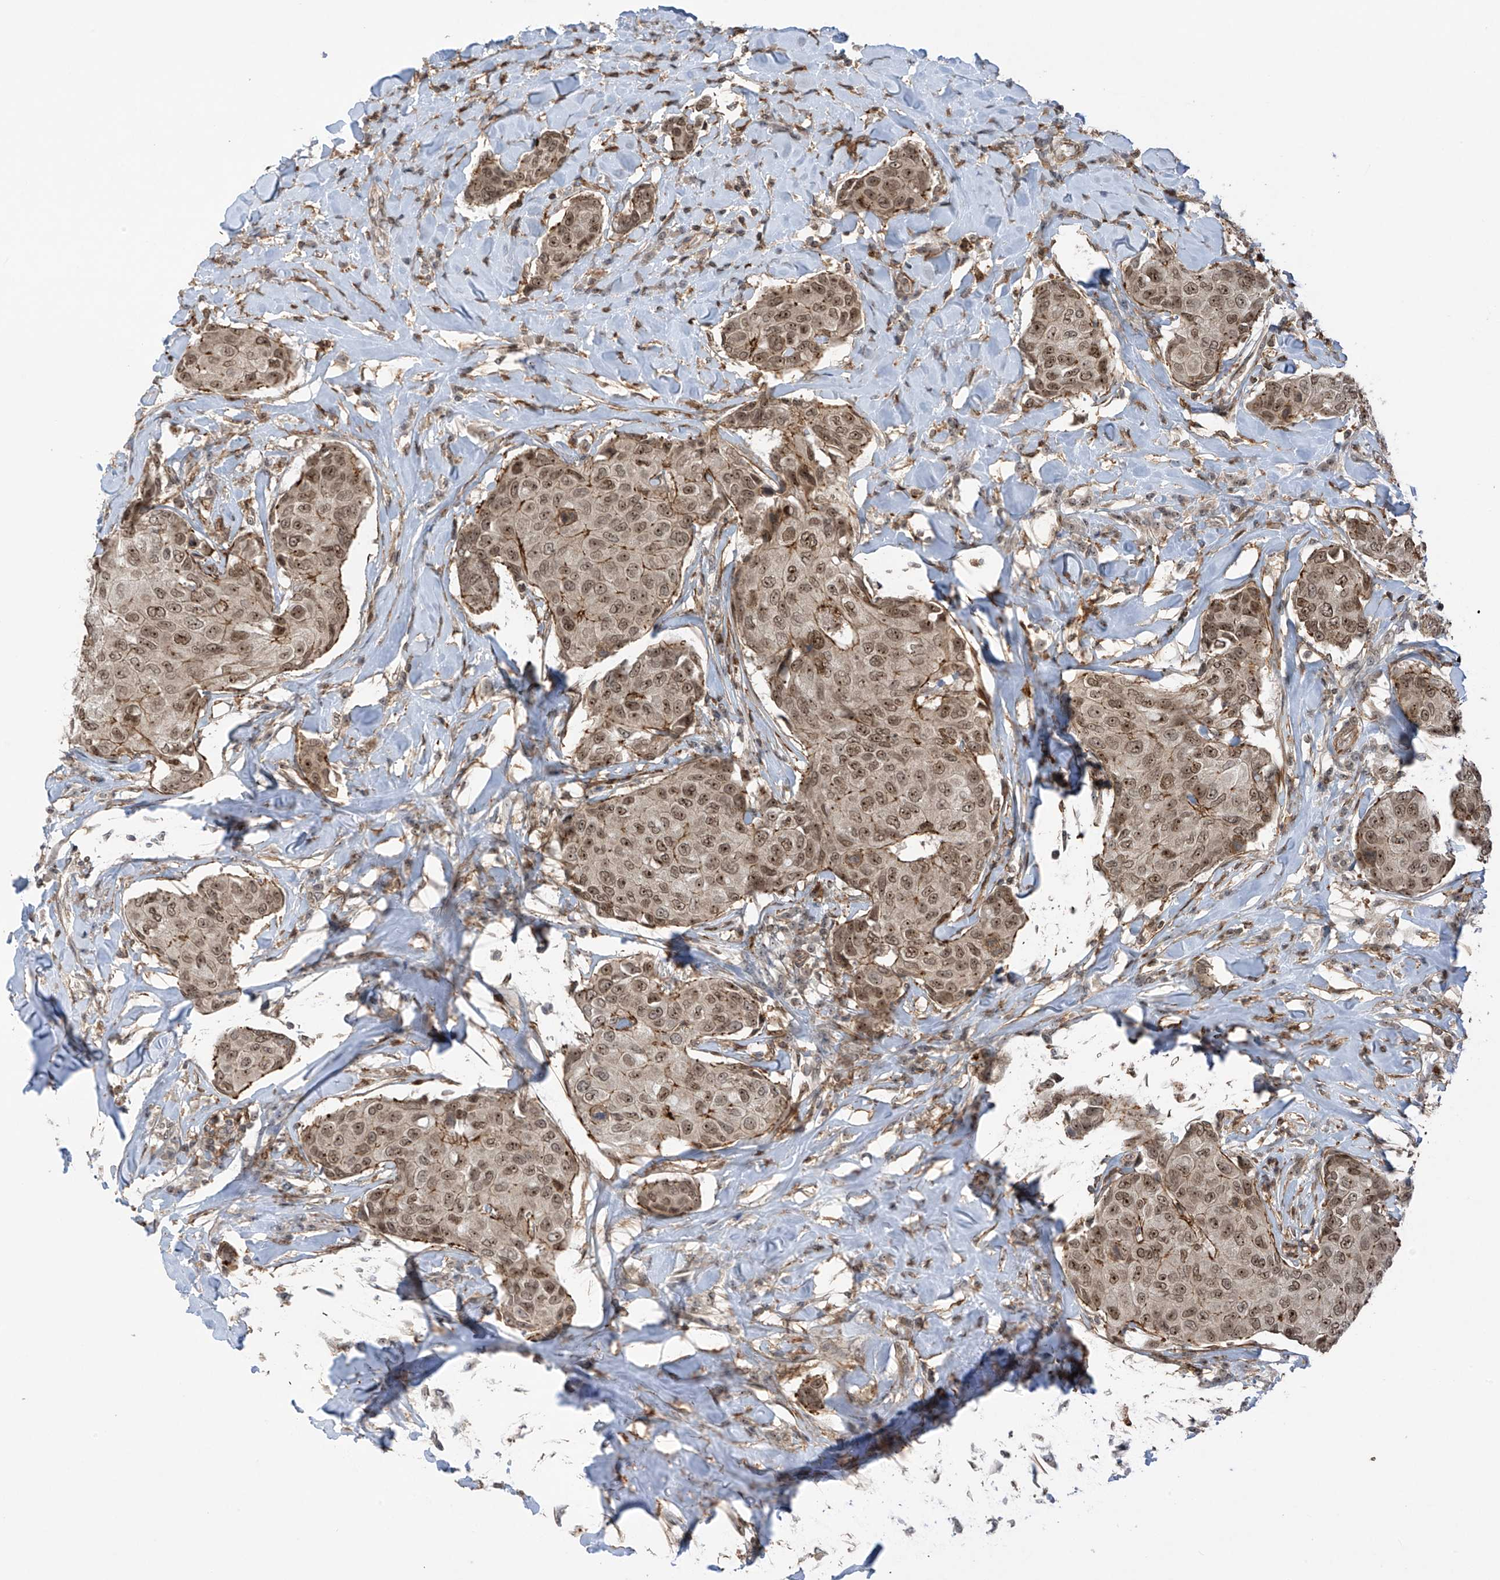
{"staining": {"intensity": "moderate", "quantity": ">75%", "location": "cytoplasmic/membranous,nuclear"}, "tissue": "breast cancer", "cell_type": "Tumor cells", "image_type": "cancer", "snomed": [{"axis": "morphology", "description": "Duct carcinoma"}, {"axis": "topography", "description": "Breast"}], "caption": "An immunohistochemistry (IHC) histopathology image of tumor tissue is shown. Protein staining in brown labels moderate cytoplasmic/membranous and nuclear positivity in breast infiltrating ductal carcinoma within tumor cells.", "gene": "REPIN1", "patient": {"sex": "female", "age": 80}}